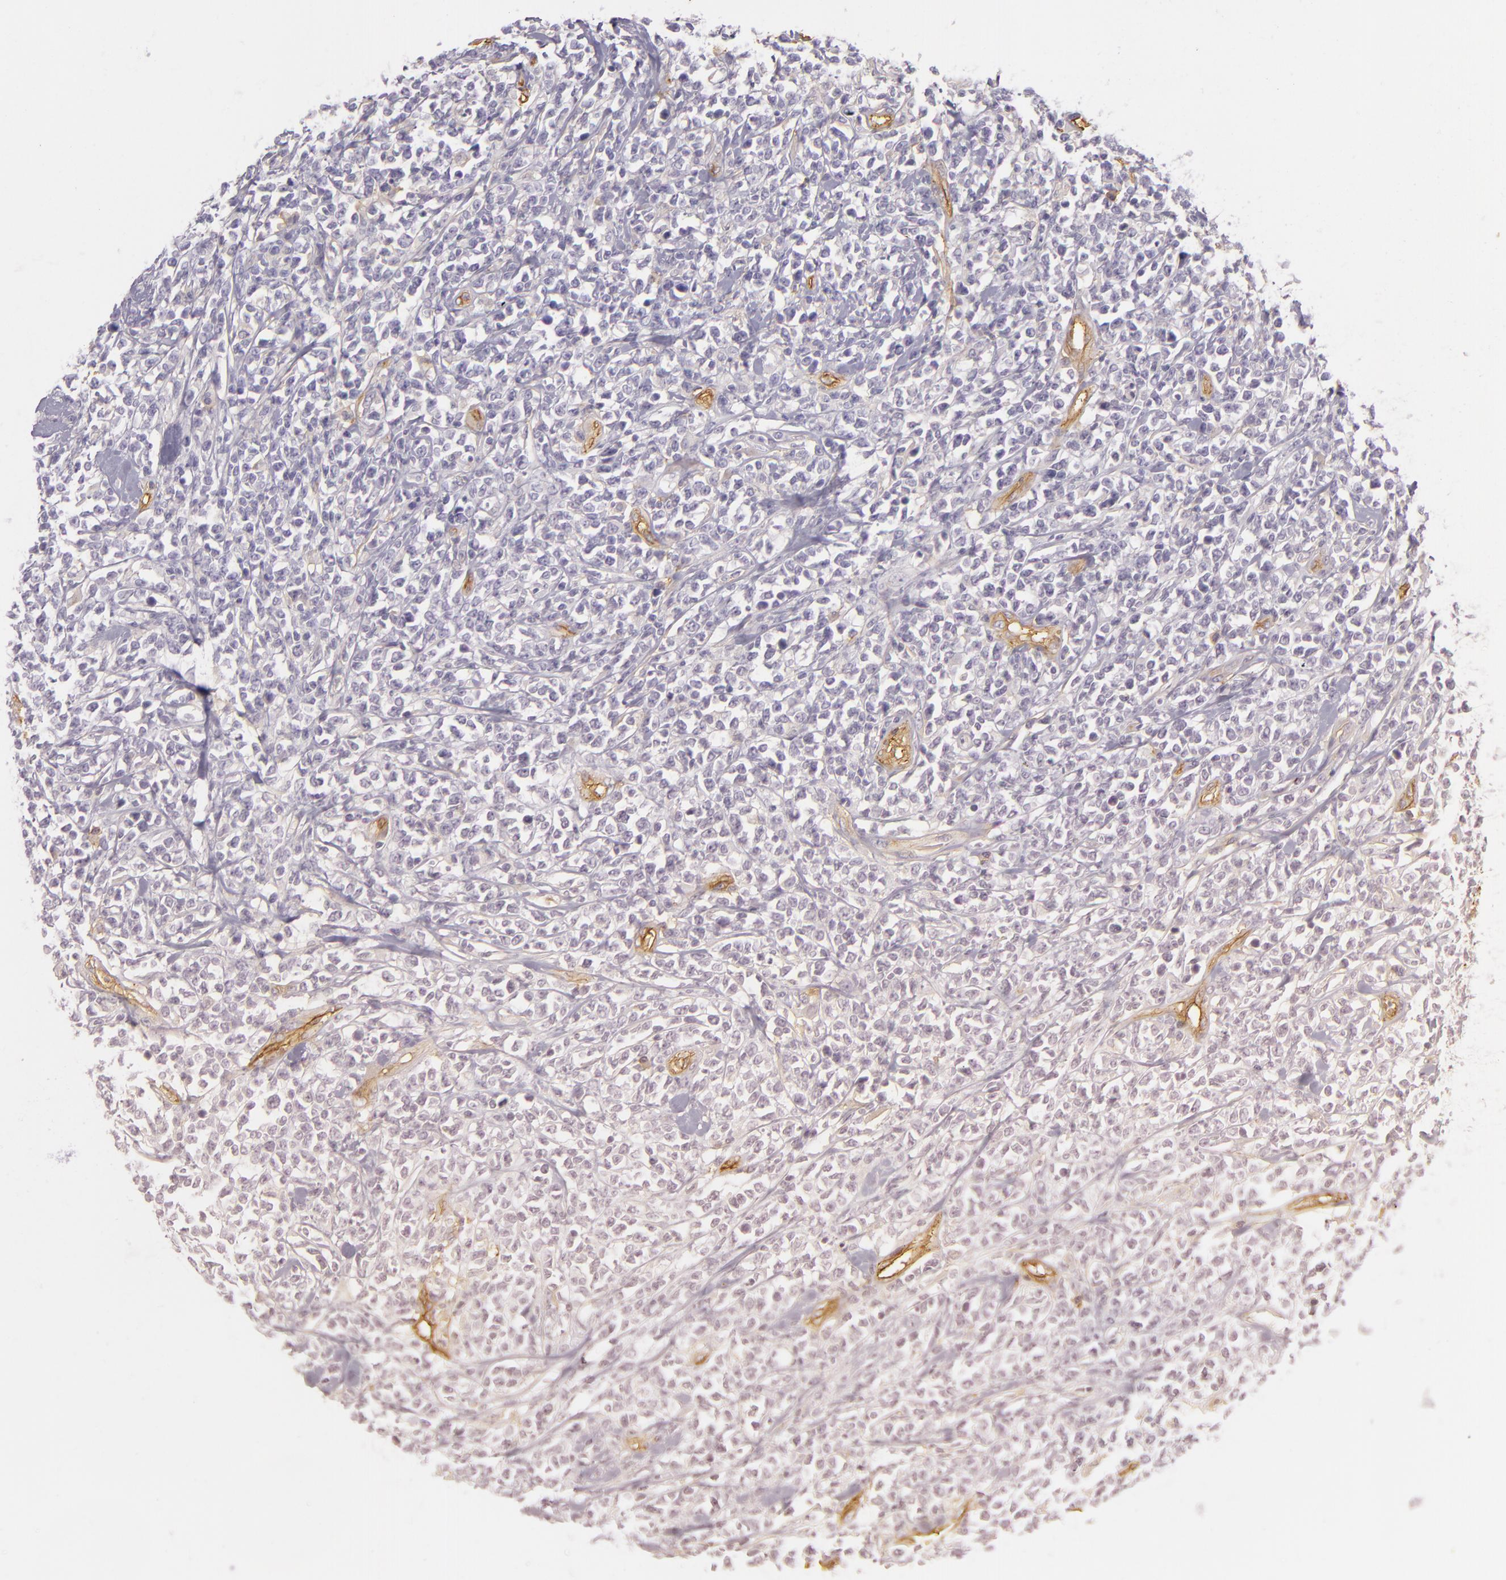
{"staining": {"intensity": "negative", "quantity": "none", "location": "none"}, "tissue": "lymphoma", "cell_type": "Tumor cells", "image_type": "cancer", "snomed": [{"axis": "morphology", "description": "Malignant lymphoma, non-Hodgkin's type, High grade"}, {"axis": "topography", "description": "Colon"}], "caption": "Immunohistochemistry of malignant lymphoma, non-Hodgkin's type (high-grade) demonstrates no positivity in tumor cells.", "gene": "CD59", "patient": {"sex": "male", "age": 82}}